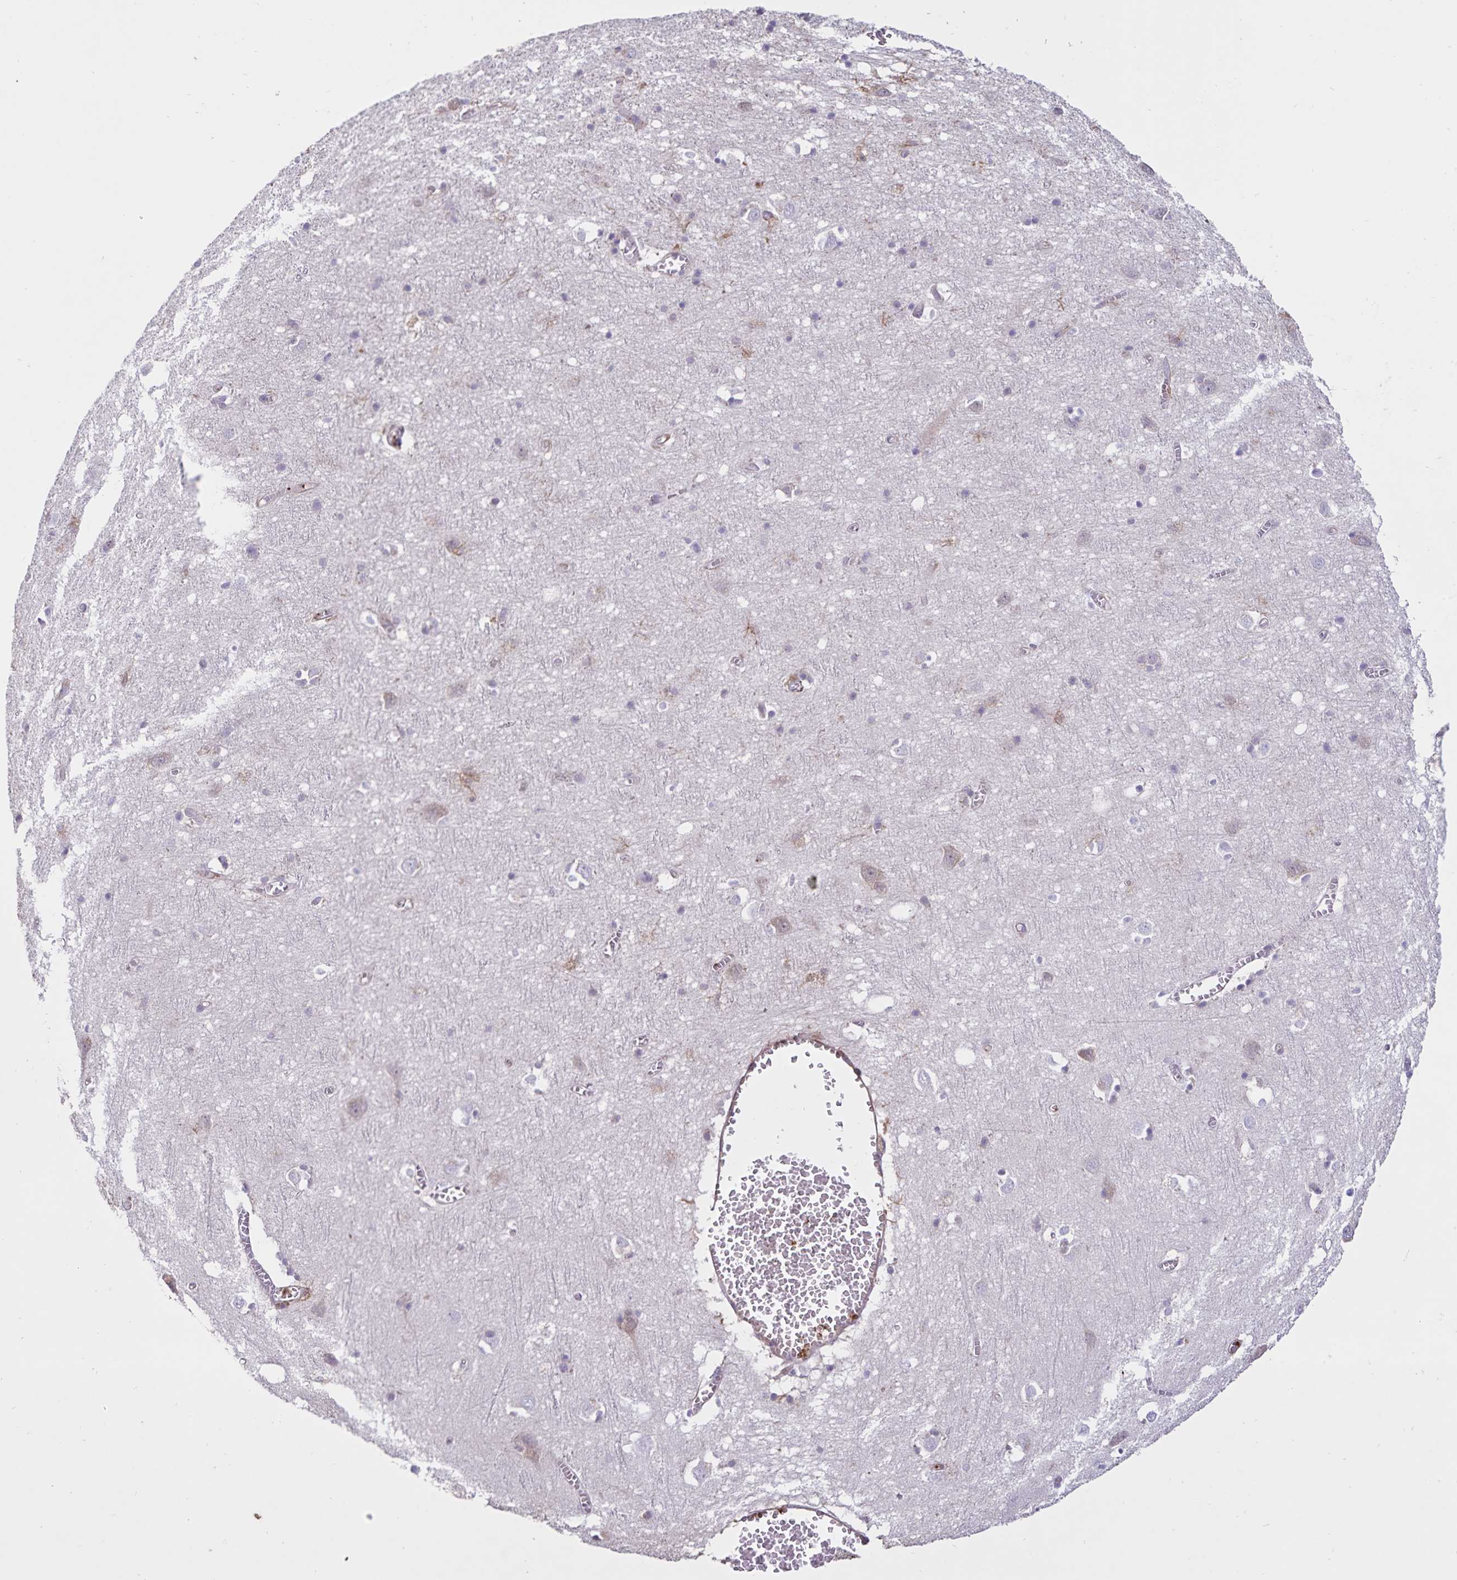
{"staining": {"intensity": "moderate", "quantity": "<25%", "location": "cytoplasmic/membranous"}, "tissue": "cerebral cortex", "cell_type": "Endothelial cells", "image_type": "normal", "snomed": [{"axis": "morphology", "description": "Normal tissue, NOS"}, {"axis": "topography", "description": "Cerebral cortex"}], "caption": "A low amount of moderate cytoplasmic/membranous positivity is present in approximately <25% of endothelial cells in unremarkable cerebral cortex.", "gene": "FGG", "patient": {"sex": "male", "age": 70}}